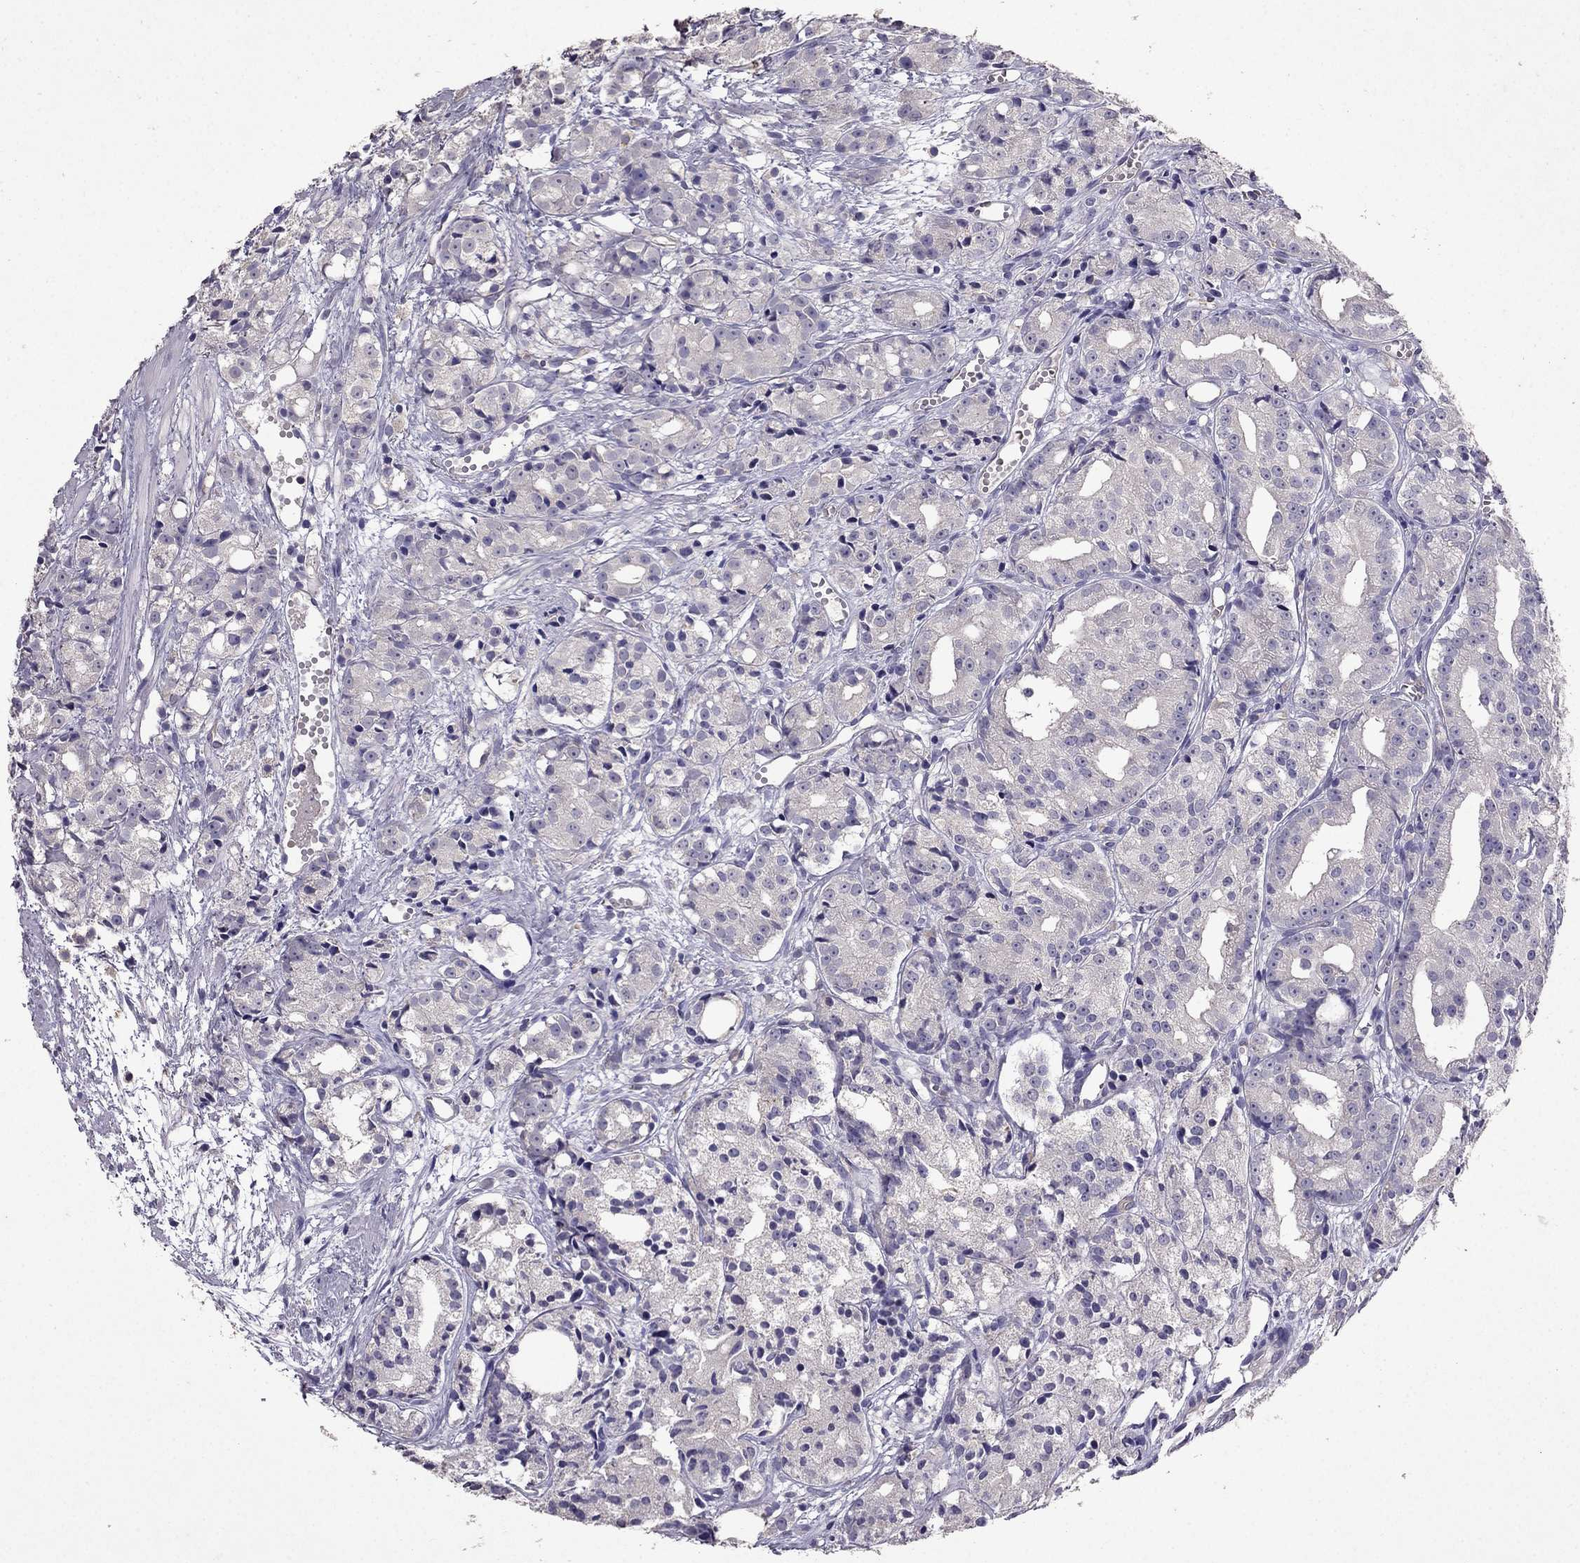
{"staining": {"intensity": "negative", "quantity": "none", "location": "none"}, "tissue": "prostate cancer", "cell_type": "Tumor cells", "image_type": "cancer", "snomed": [{"axis": "morphology", "description": "Adenocarcinoma, Medium grade"}, {"axis": "topography", "description": "Prostate"}], "caption": "A high-resolution photomicrograph shows IHC staining of prostate cancer (adenocarcinoma (medium-grade)), which displays no significant expression in tumor cells. The staining was performed using DAB to visualize the protein expression in brown, while the nuclei were stained in blue with hematoxylin (Magnification: 20x).", "gene": "RFLNB", "patient": {"sex": "male", "age": 74}}